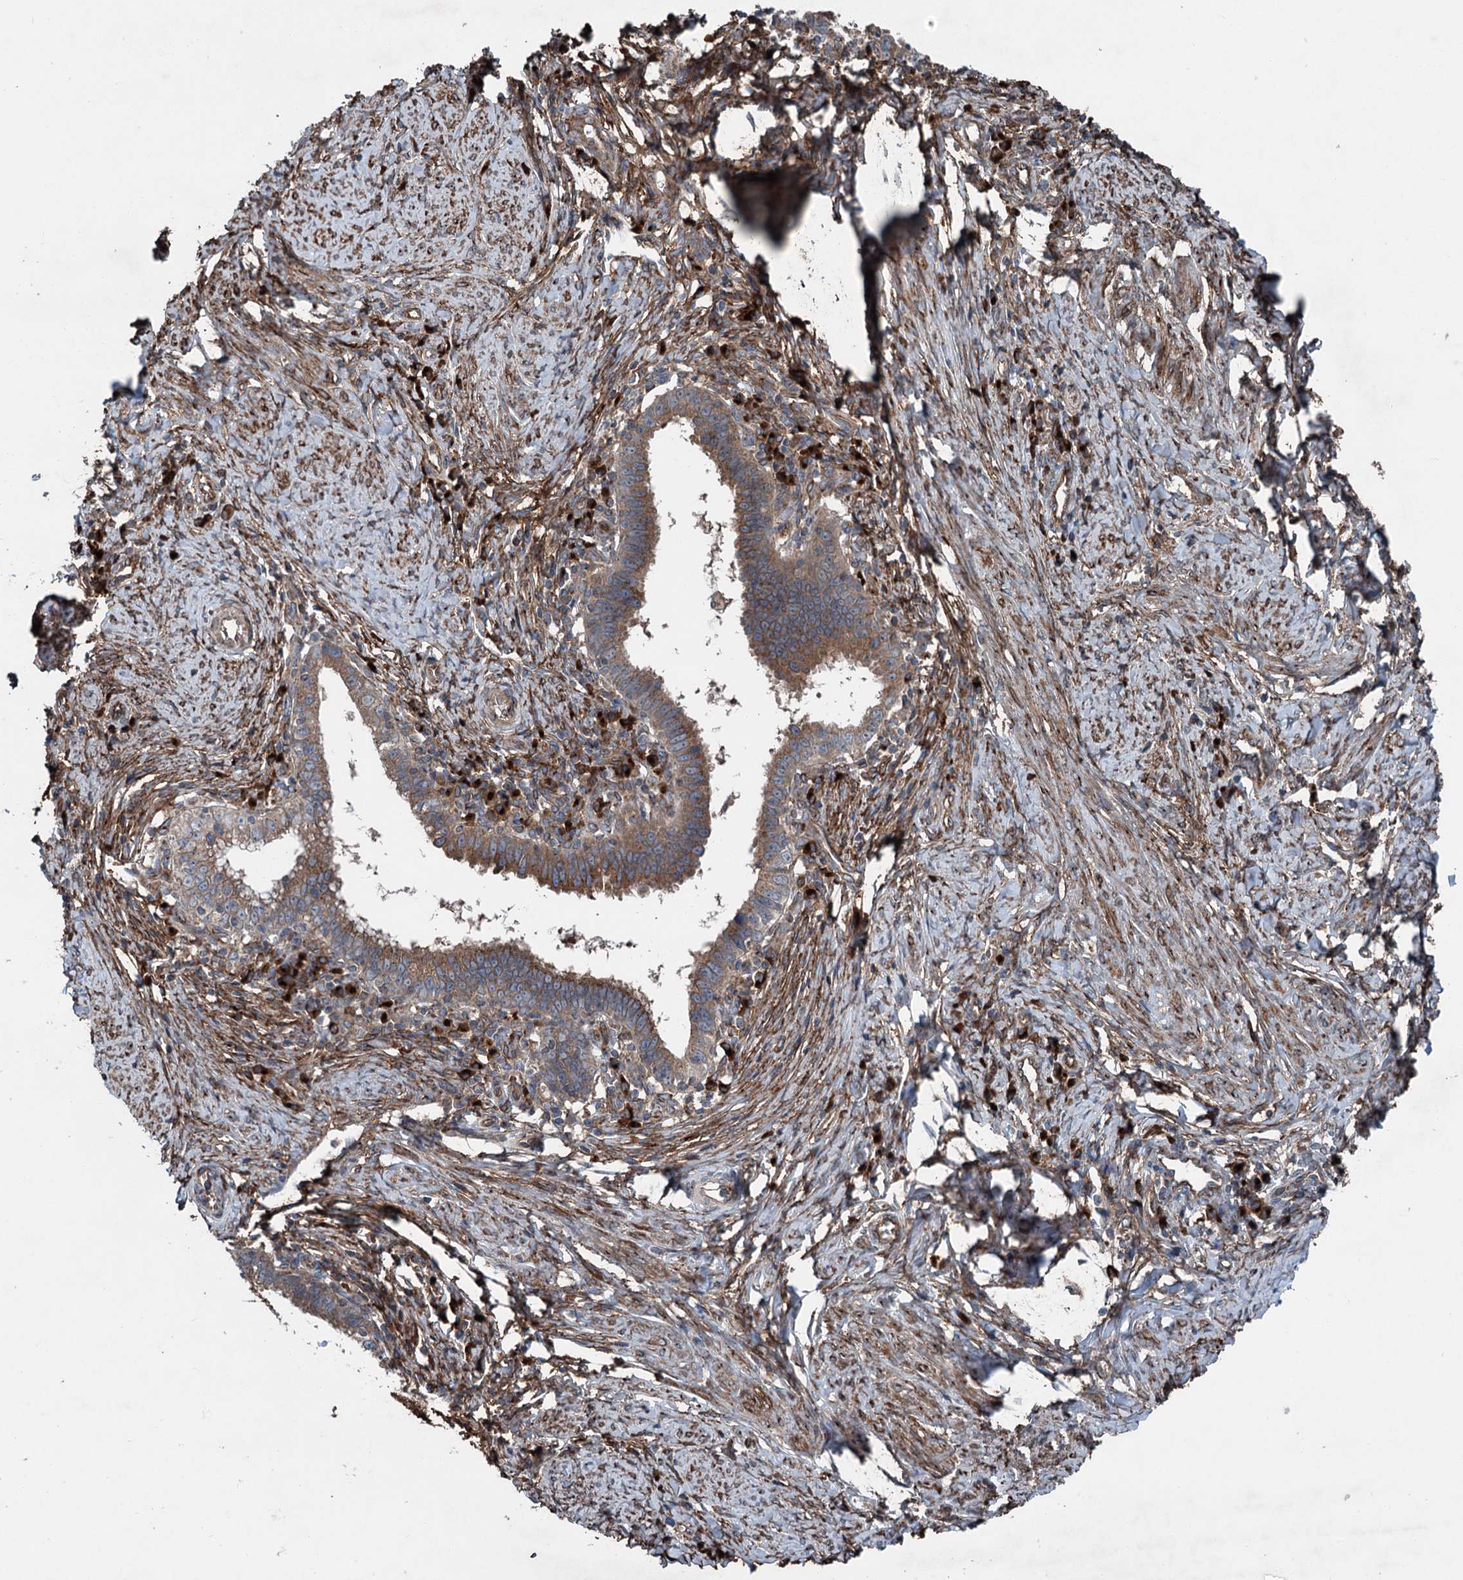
{"staining": {"intensity": "moderate", "quantity": ">75%", "location": "cytoplasmic/membranous"}, "tissue": "cervical cancer", "cell_type": "Tumor cells", "image_type": "cancer", "snomed": [{"axis": "morphology", "description": "Adenocarcinoma, NOS"}, {"axis": "topography", "description": "Cervix"}], "caption": "Tumor cells display medium levels of moderate cytoplasmic/membranous expression in about >75% of cells in cervical cancer. (DAB (3,3'-diaminobenzidine) = brown stain, brightfield microscopy at high magnification).", "gene": "CALCOCO1", "patient": {"sex": "female", "age": 36}}